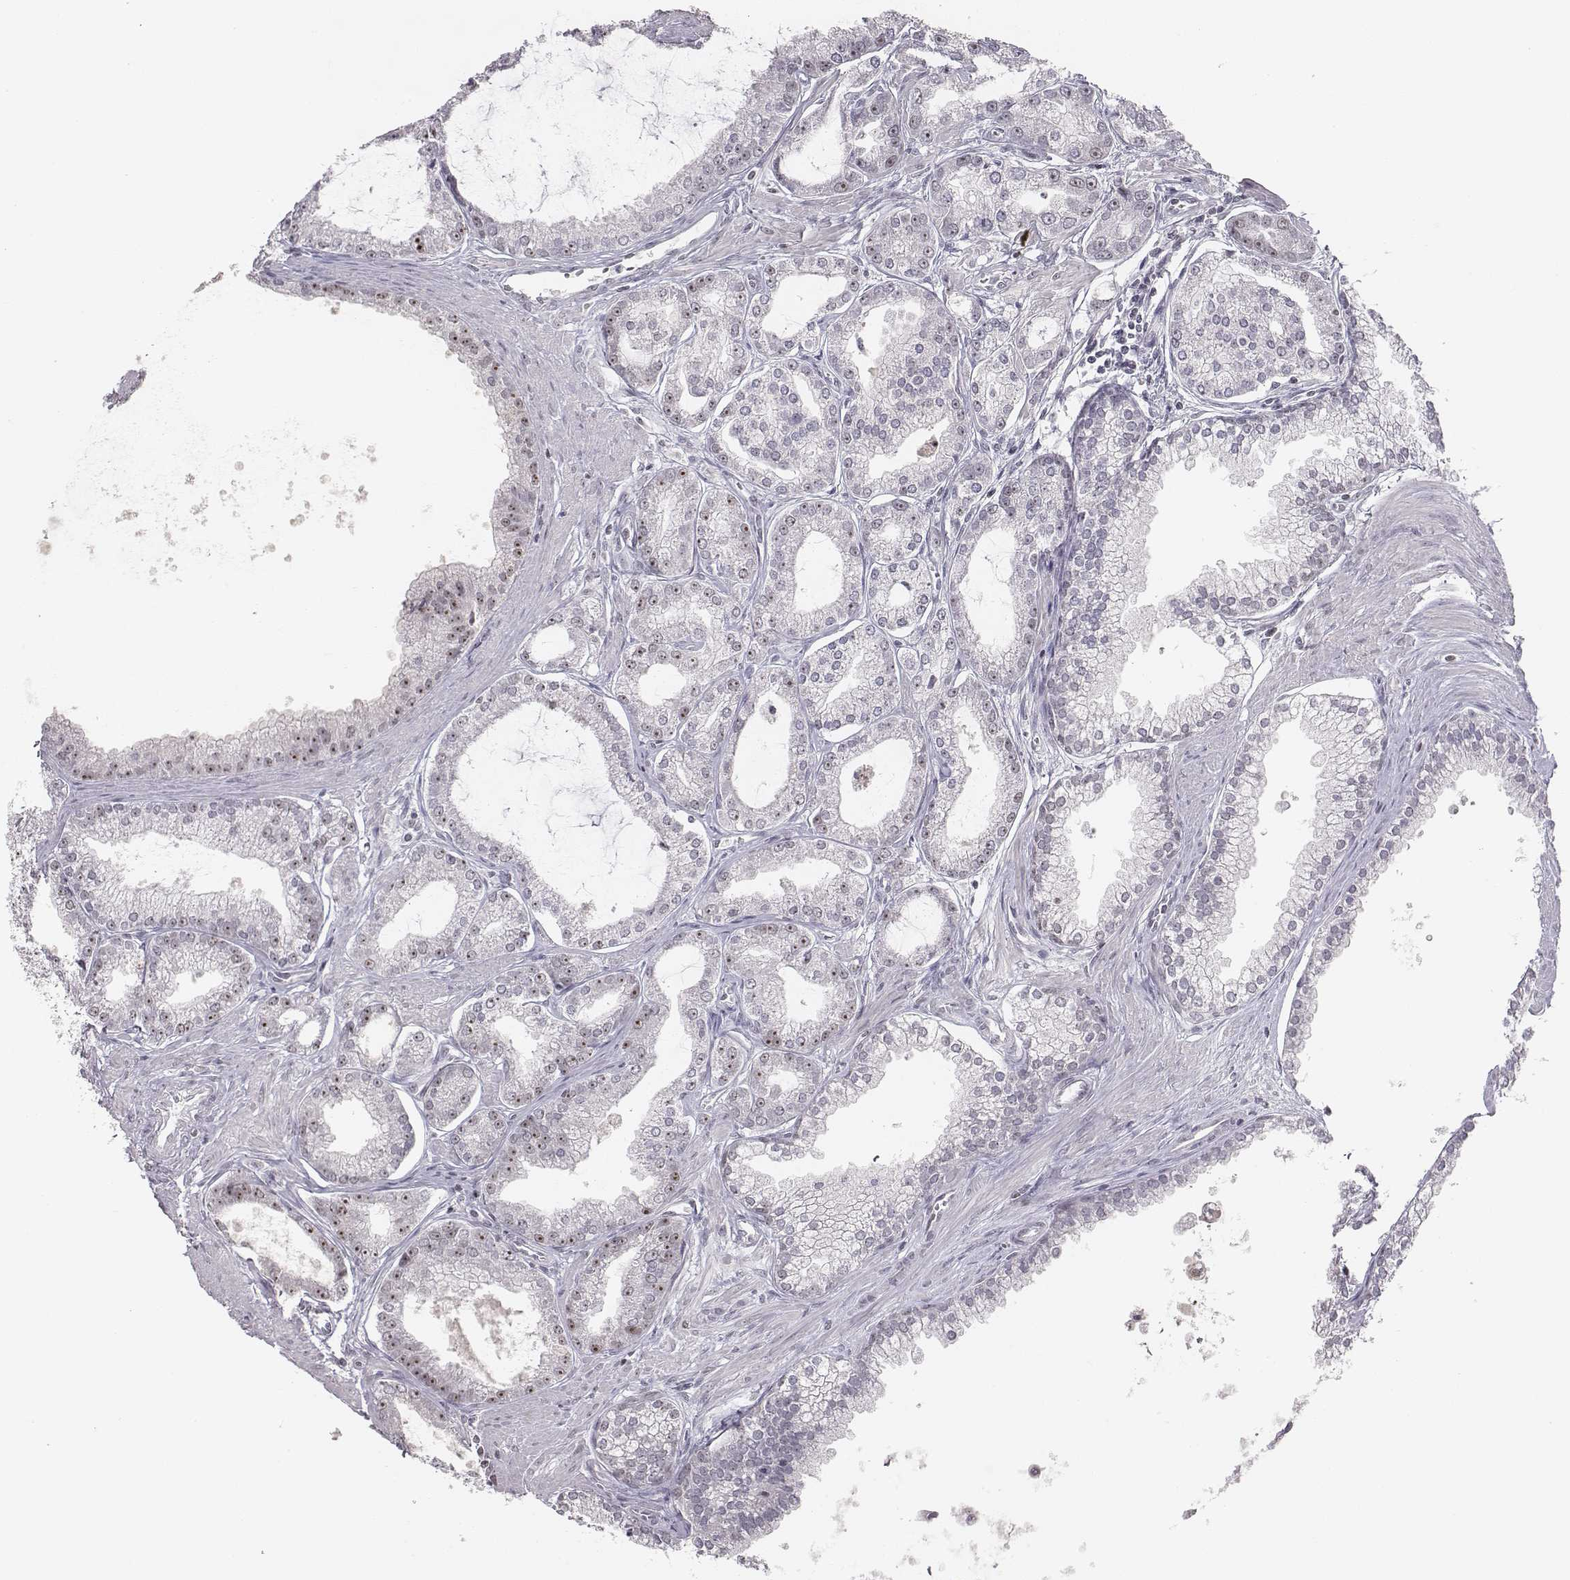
{"staining": {"intensity": "strong", "quantity": ">75%", "location": "nuclear"}, "tissue": "prostate cancer", "cell_type": "Tumor cells", "image_type": "cancer", "snomed": [{"axis": "morphology", "description": "Adenocarcinoma, NOS"}, {"axis": "topography", "description": "Prostate"}], "caption": "Prostate adenocarcinoma tissue demonstrates strong nuclear staining in about >75% of tumor cells", "gene": "NIFK", "patient": {"sex": "male", "age": 71}}